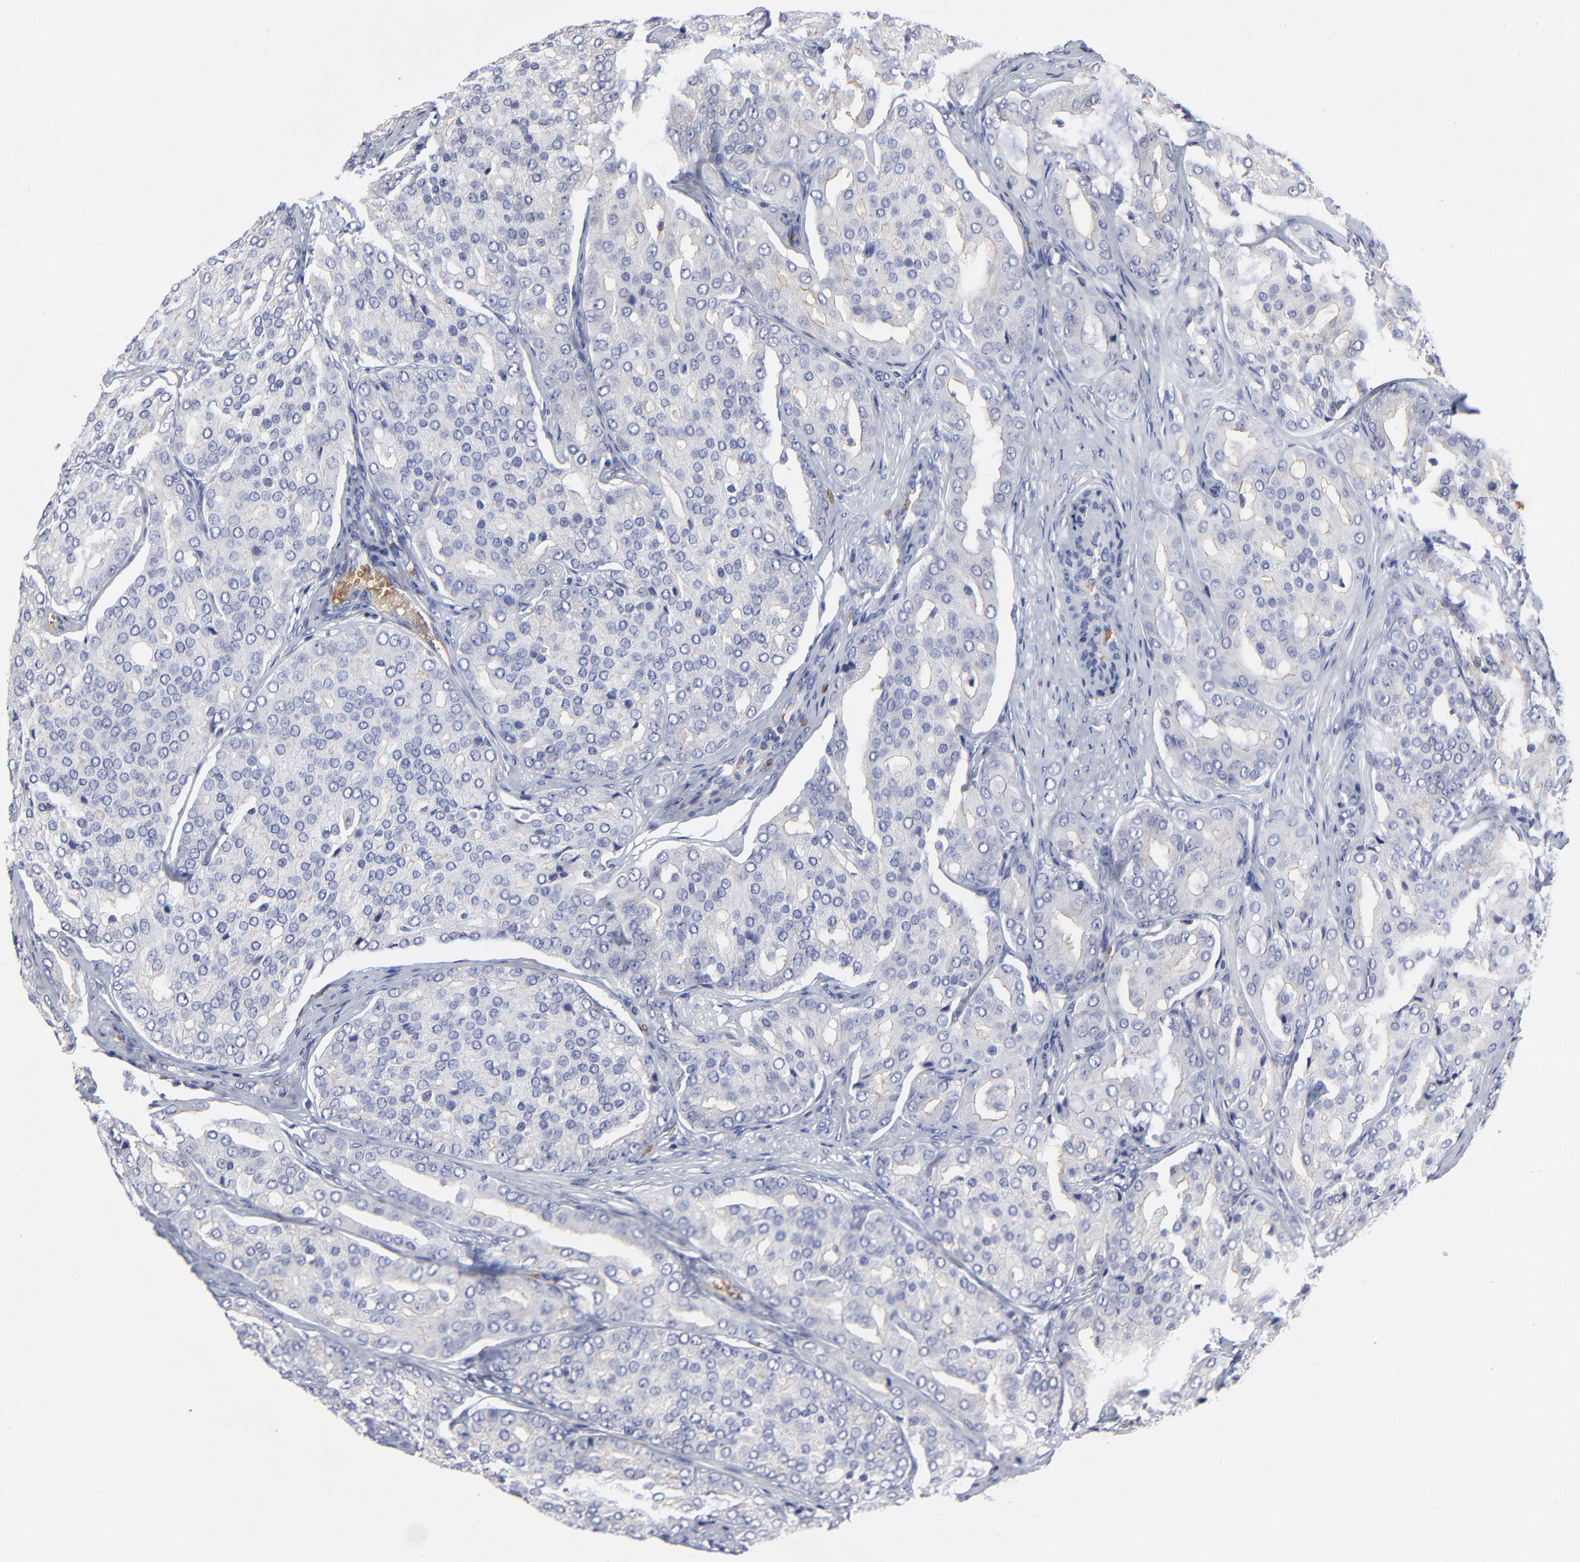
{"staining": {"intensity": "negative", "quantity": "none", "location": "none"}, "tissue": "prostate cancer", "cell_type": "Tumor cells", "image_type": "cancer", "snomed": [{"axis": "morphology", "description": "Adenocarcinoma, High grade"}, {"axis": "topography", "description": "Prostate"}], "caption": "Tumor cells are negative for brown protein staining in adenocarcinoma (high-grade) (prostate).", "gene": "PAG1", "patient": {"sex": "male", "age": 64}}